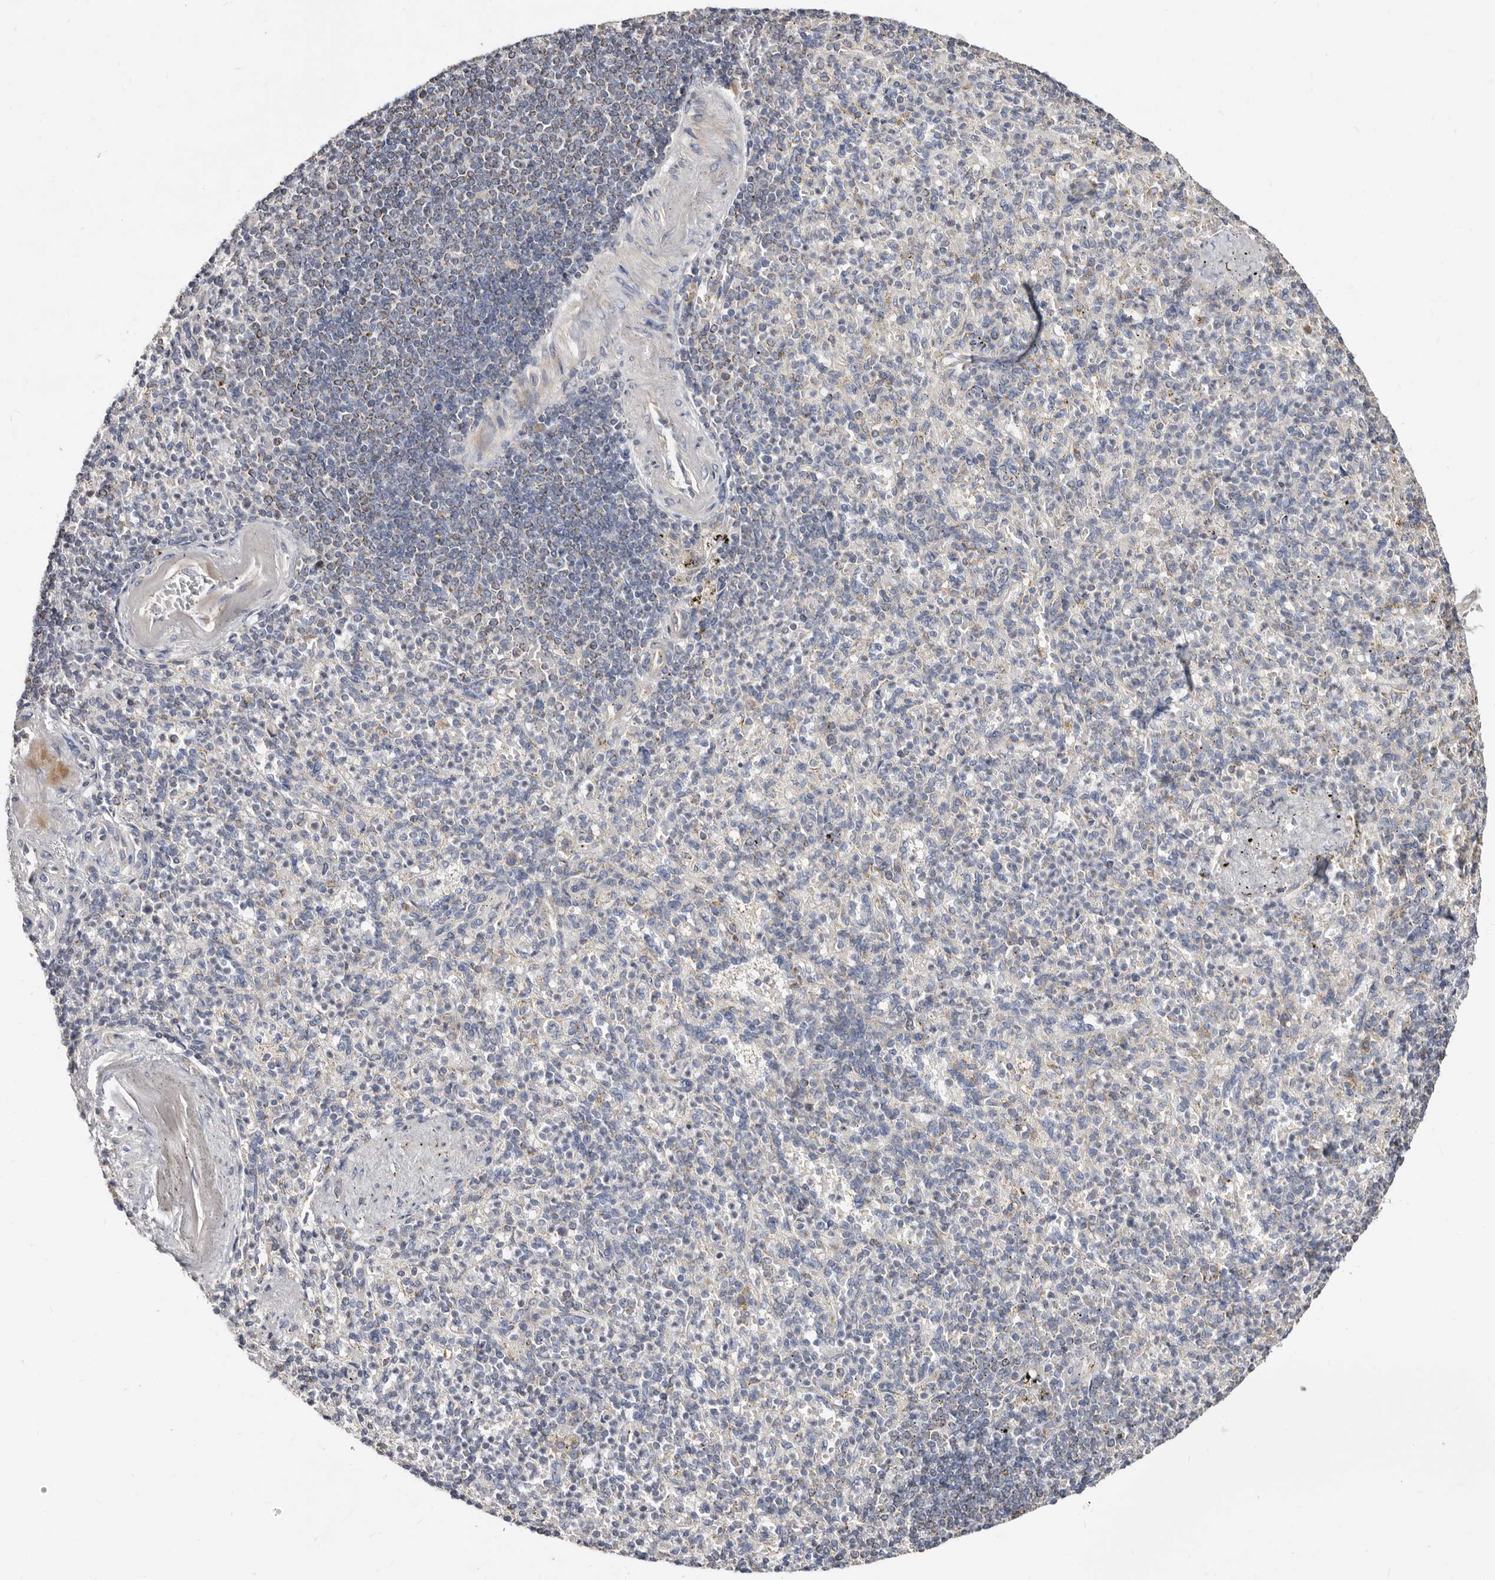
{"staining": {"intensity": "negative", "quantity": "none", "location": "none"}, "tissue": "spleen", "cell_type": "Cells in red pulp", "image_type": "normal", "snomed": [{"axis": "morphology", "description": "Normal tissue, NOS"}, {"axis": "topography", "description": "Spleen"}], "caption": "Cells in red pulp show no significant protein positivity in normal spleen.", "gene": "BAIAP2L1", "patient": {"sex": "female", "age": 74}}